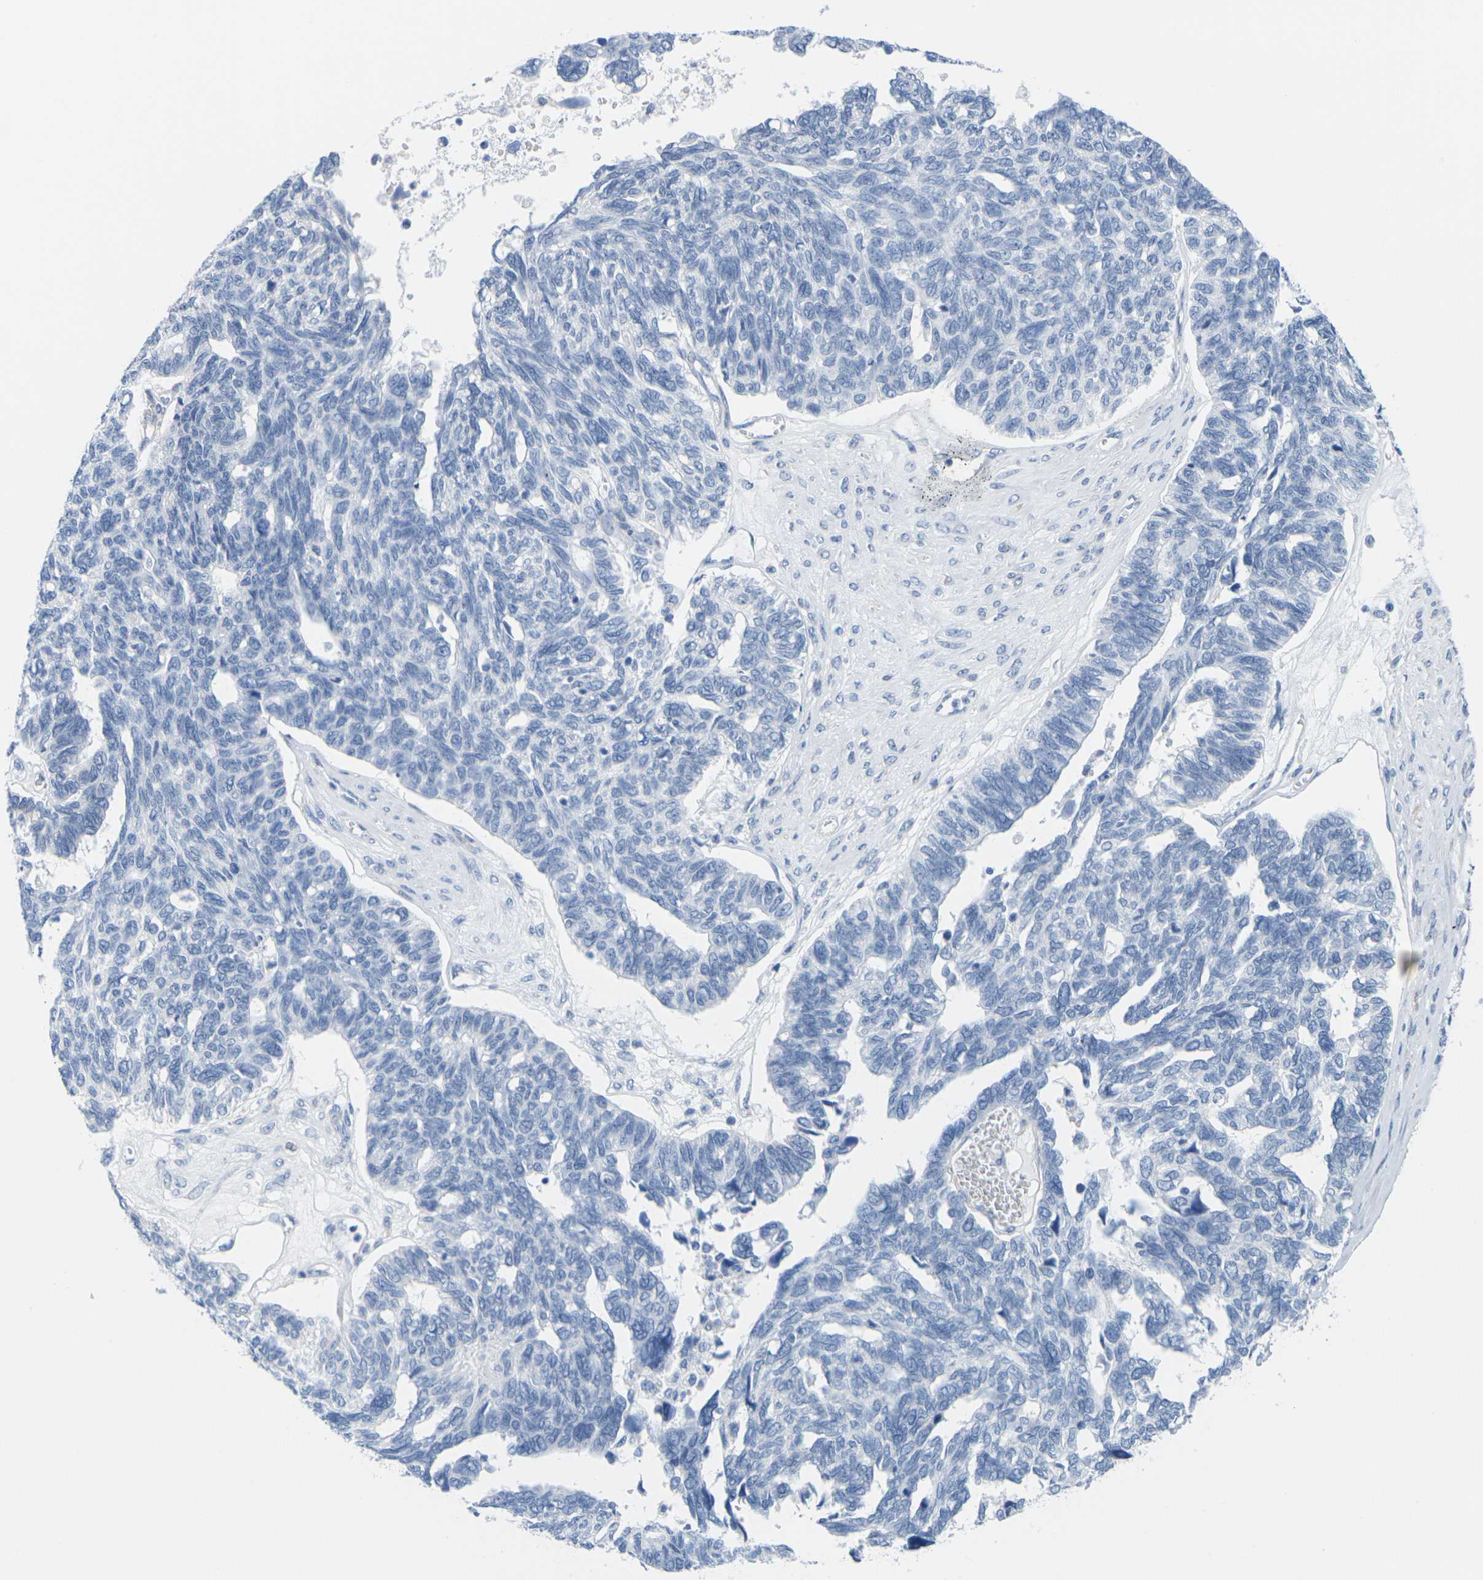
{"staining": {"intensity": "negative", "quantity": "none", "location": "none"}, "tissue": "ovarian cancer", "cell_type": "Tumor cells", "image_type": "cancer", "snomed": [{"axis": "morphology", "description": "Cystadenocarcinoma, serous, NOS"}, {"axis": "topography", "description": "Ovary"}], "caption": "Immunohistochemical staining of human ovarian cancer reveals no significant positivity in tumor cells.", "gene": "CNN1", "patient": {"sex": "female", "age": 79}}